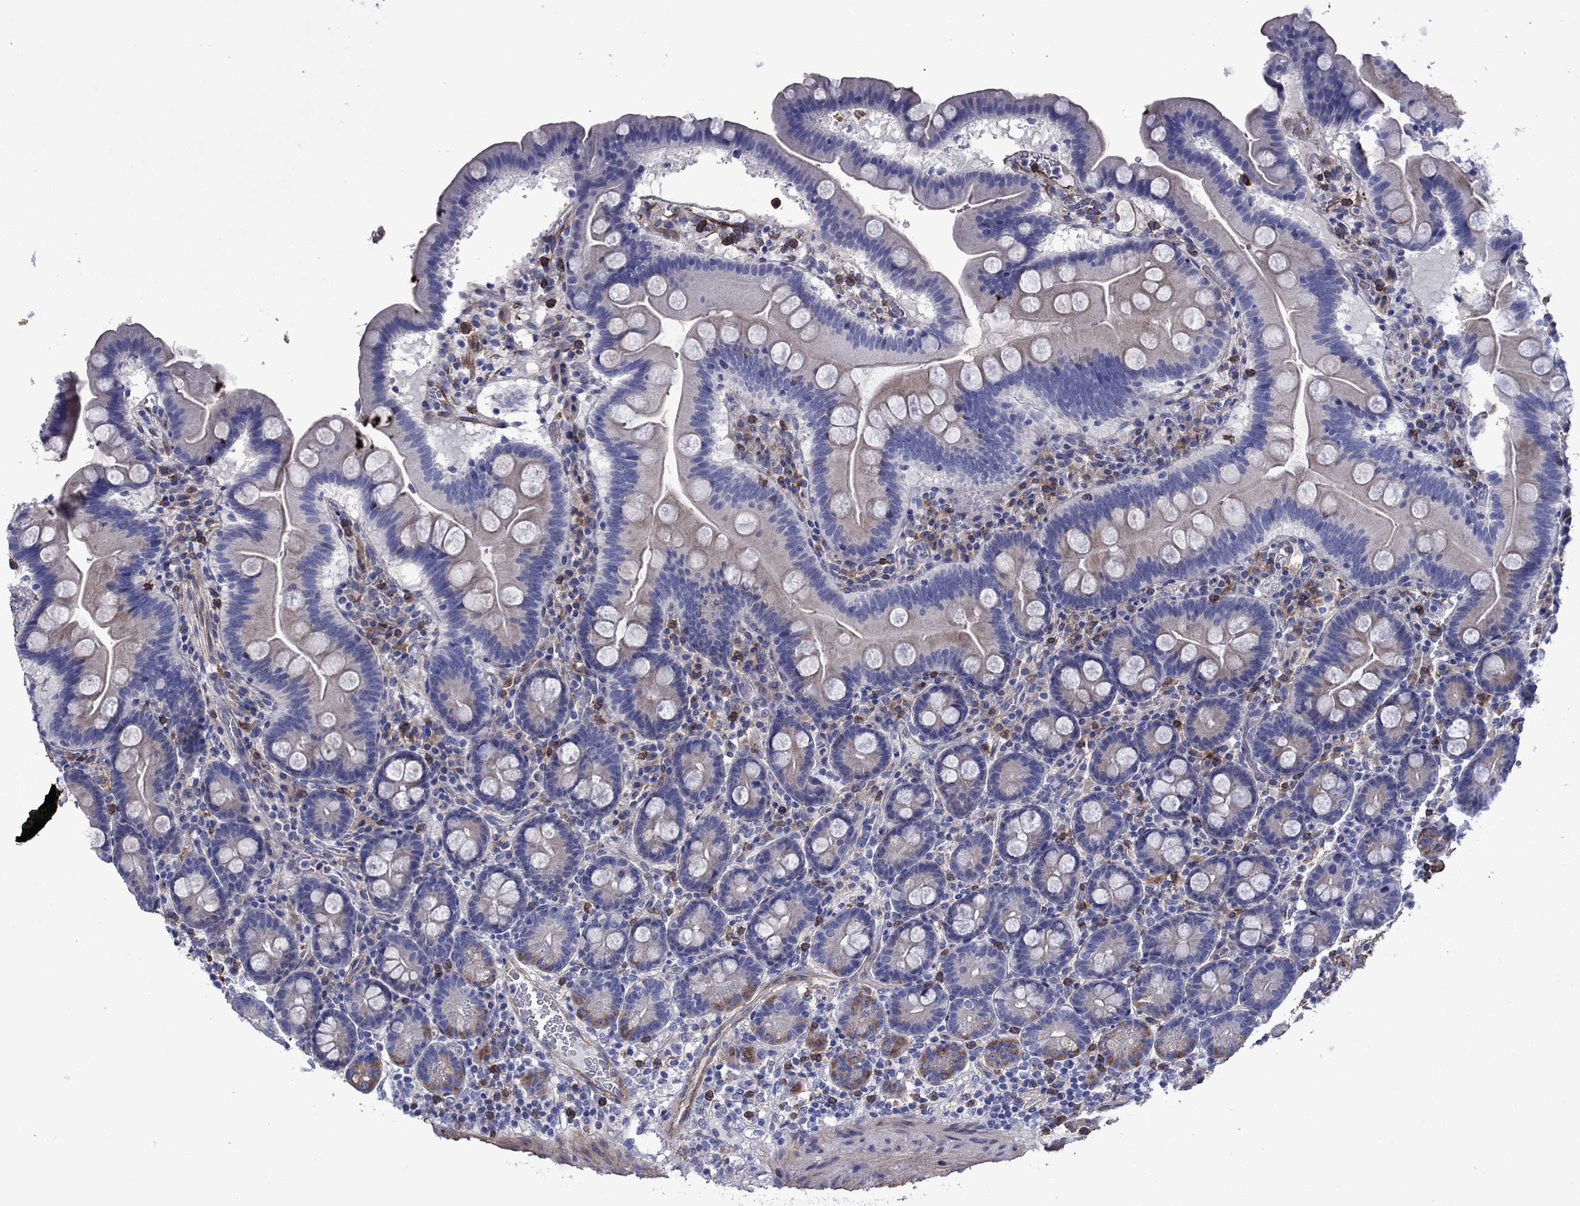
{"staining": {"intensity": "negative", "quantity": "none", "location": "none"}, "tissue": "duodenum", "cell_type": "Glandular cells", "image_type": "normal", "snomed": [{"axis": "morphology", "description": "Normal tissue, NOS"}, {"axis": "topography", "description": "Duodenum"}], "caption": "This is a micrograph of immunohistochemistry (IHC) staining of unremarkable duodenum, which shows no positivity in glandular cells. Brightfield microscopy of IHC stained with DAB (3,3'-diaminobenzidine) (brown) and hematoxylin (blue), captured at high magnification.", "gene": "HSPG2", "patient": {"sex": "male", "age": 59}}